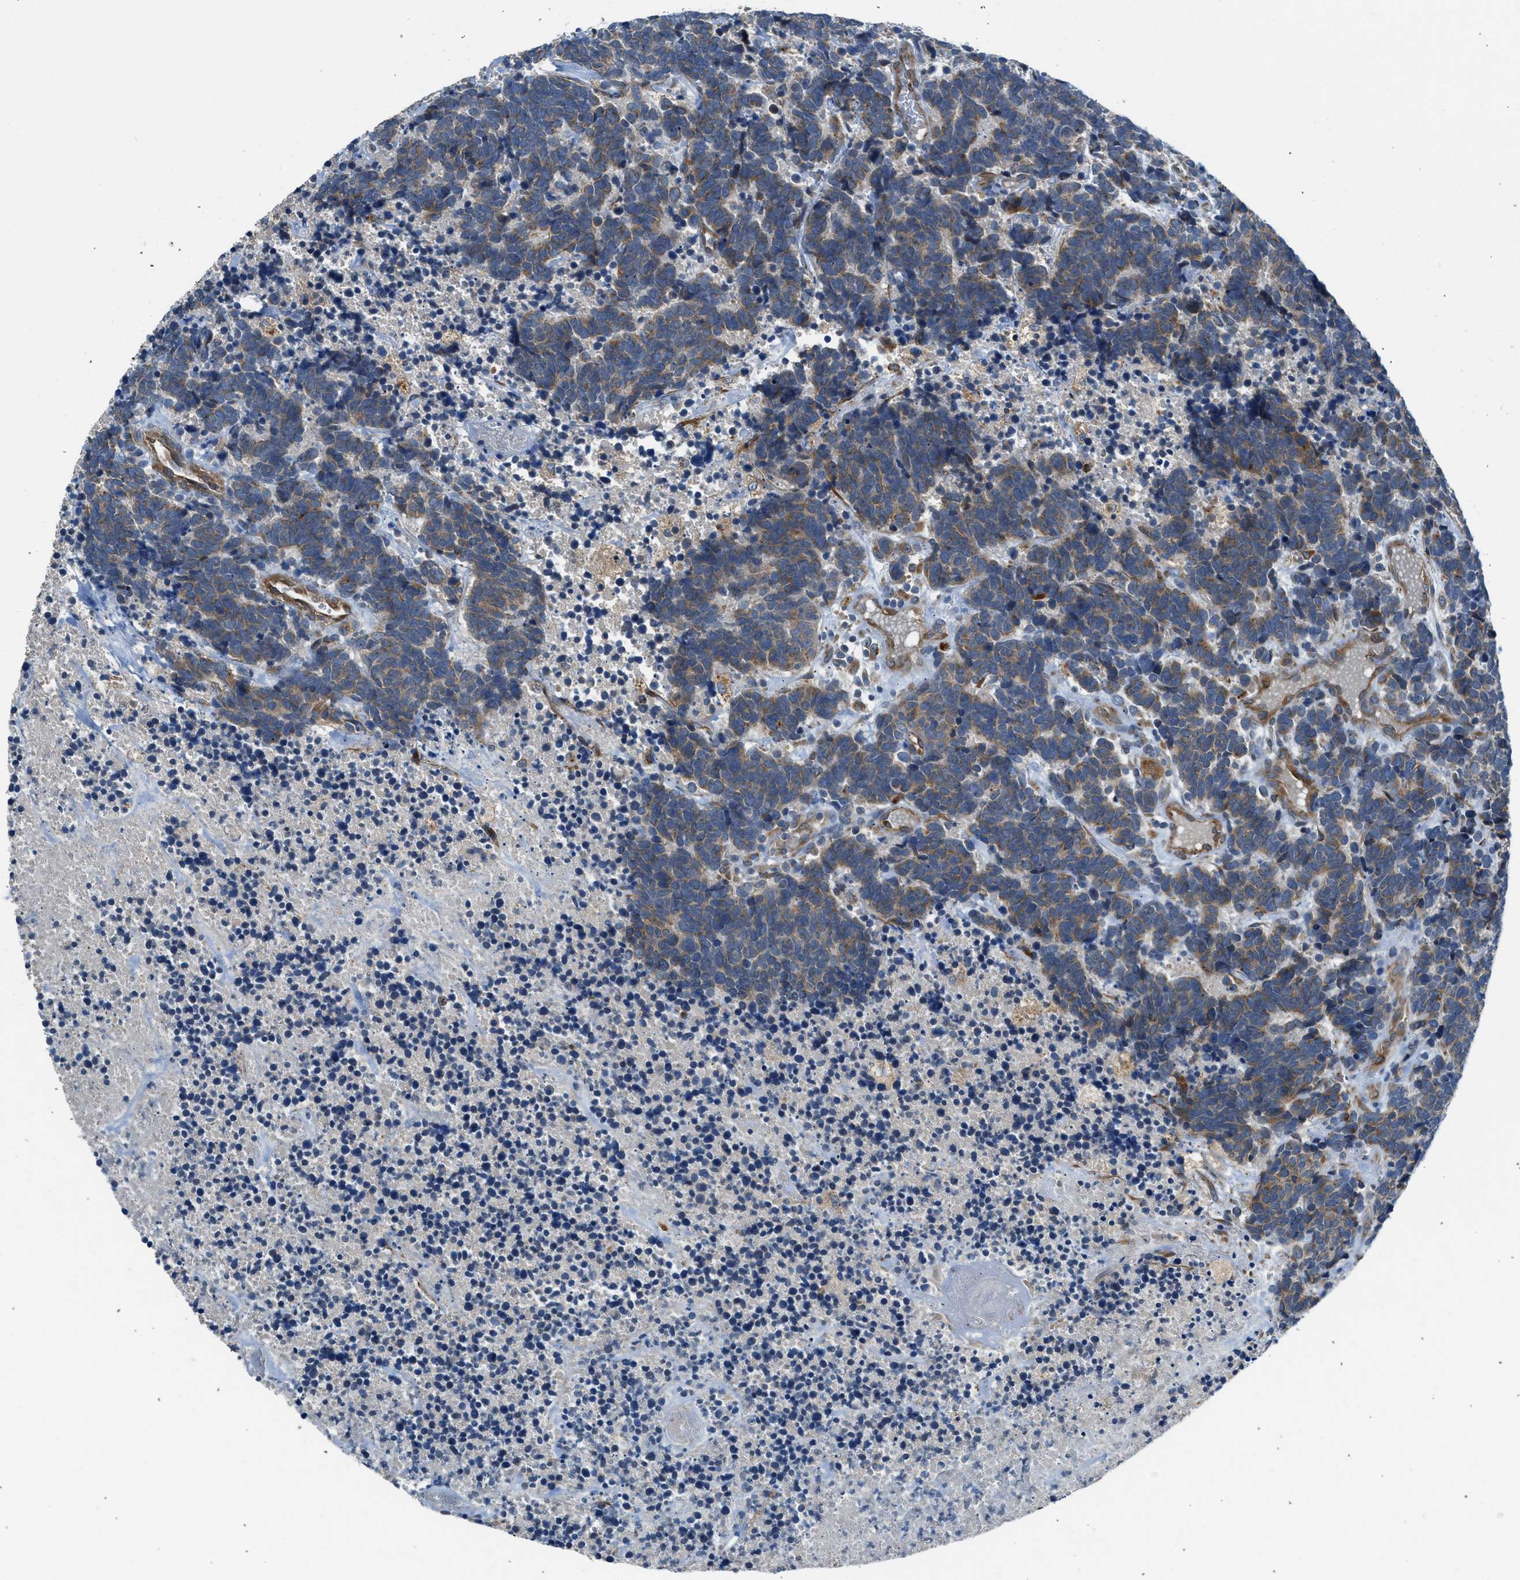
{"staining": {"intensity": "weak", "quantity": ">75%", "location": "cytoplasmic/membranous"}, "tissue": "carcinoid", "cell_type": "Tumor cells", "image_type": "cancer", "snomed": [{"axis": "morphology", "description": "Carcinoma, NOS"}, {"axis": "morphology", "description": "Carcinoid, malignant, NOS"}, {"axis": "topography", "description": "Urinary bladder"}], "caption": "Immunohistochemical staining of carcinoma displays low levels of weak cytoplasmic/membranous expression in about >75% of tumor cells. (IHC, brightfield microscopy, high magnification).", "gene": "LMBR1", "patient": {"sex": "male", "age": 57}}